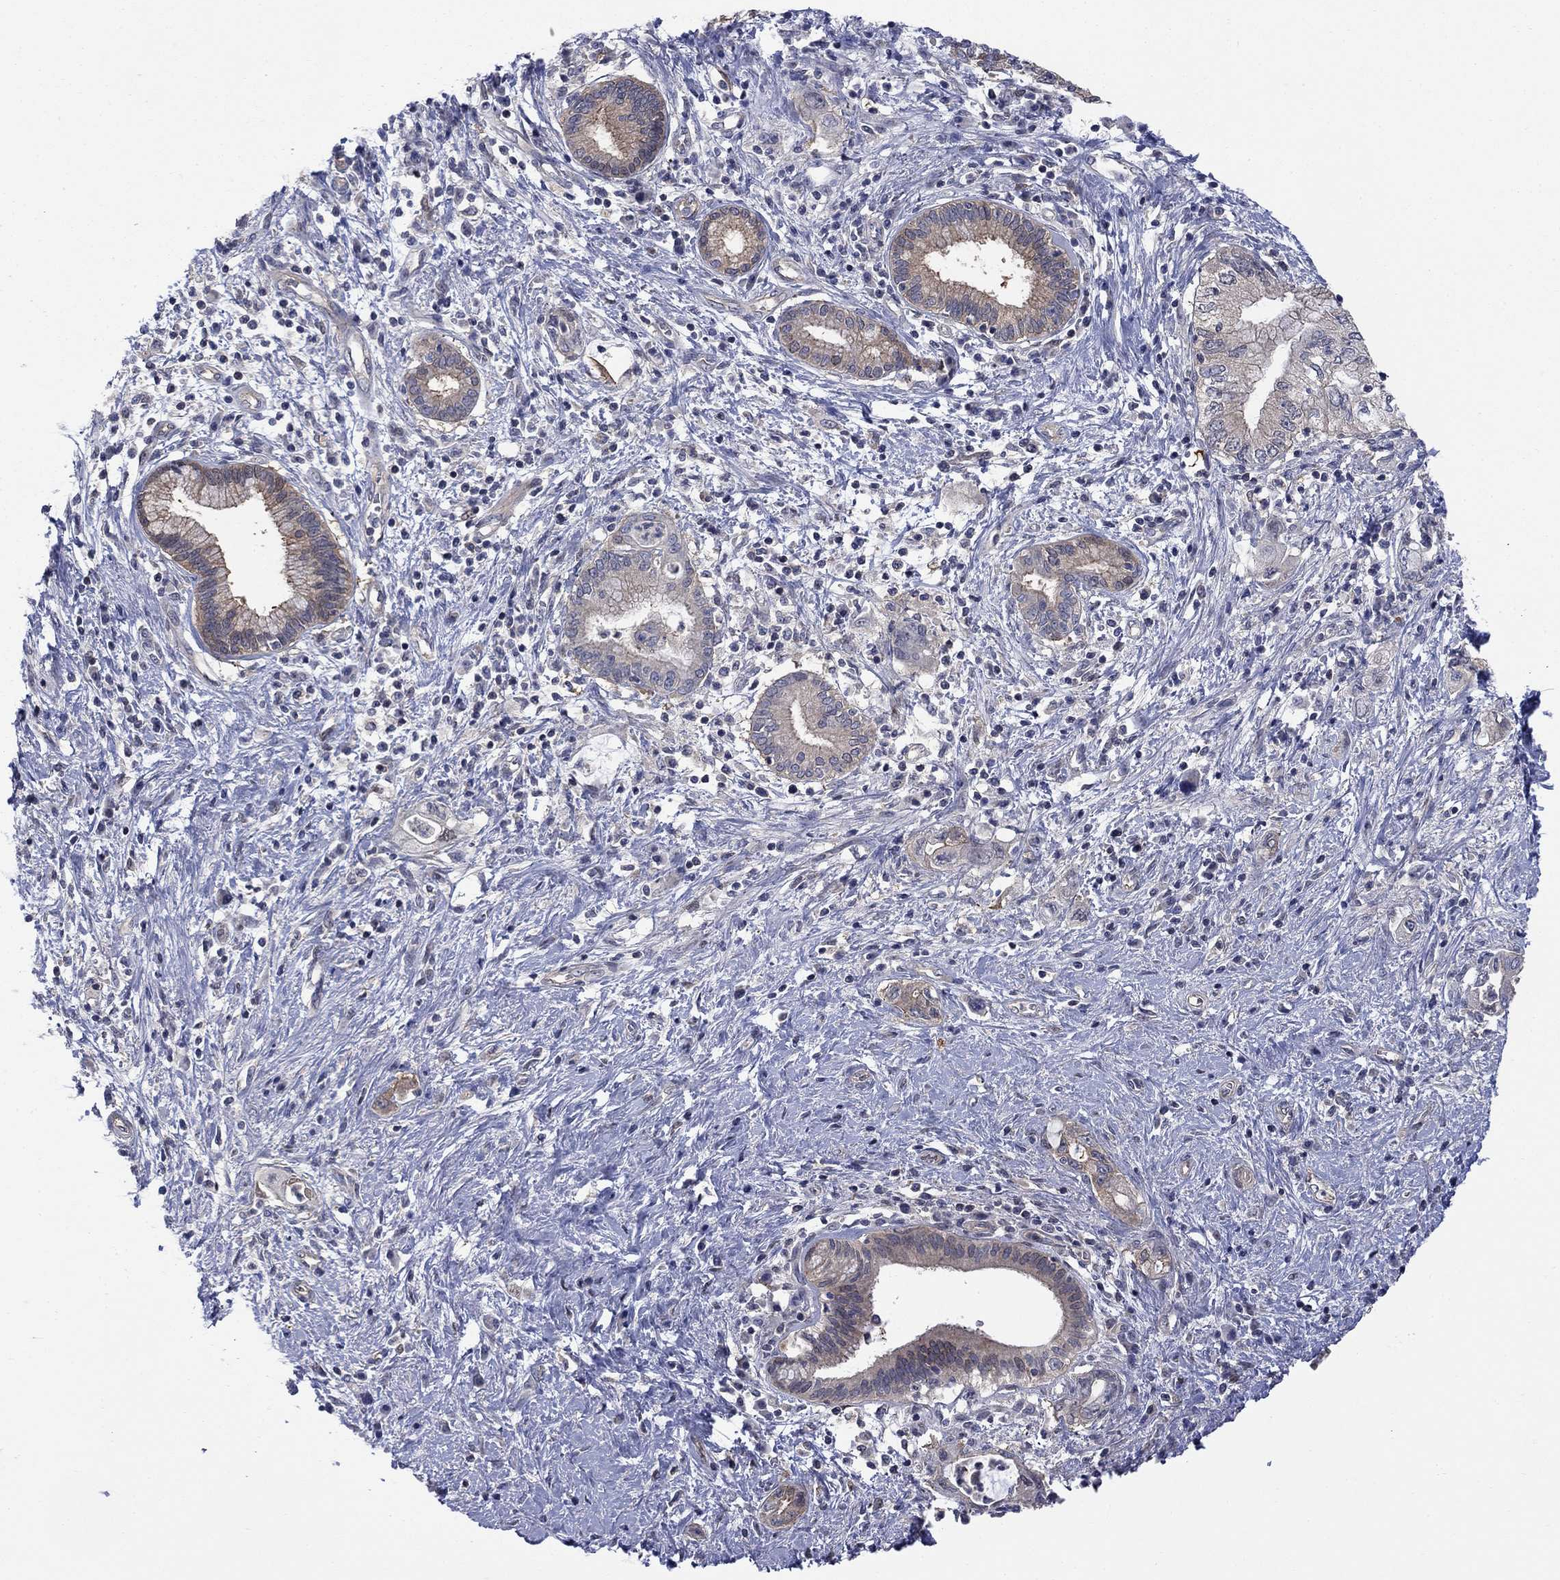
{"staining": {"intensity": "weak", "quantity": "25%-75%", "location": "cytoplasmic/membranous"}, "tissue": "pancreatic cancer", "cell_type": "Tumor cells", "image_type": "cancer", "snomed": [{"axis": "morphology", "description": "Adenocarcinoma, NOS"}, {"axis": "topography", "description": "Pancreas"}], "caption": "Weak cytoplasmic/membranous positivity is seen in about 25%-75% of tumor cells in adenocarcinoma (pancreatic).", "gene": "PDZD2", "patient": {"sex": "female", "age": 73}}